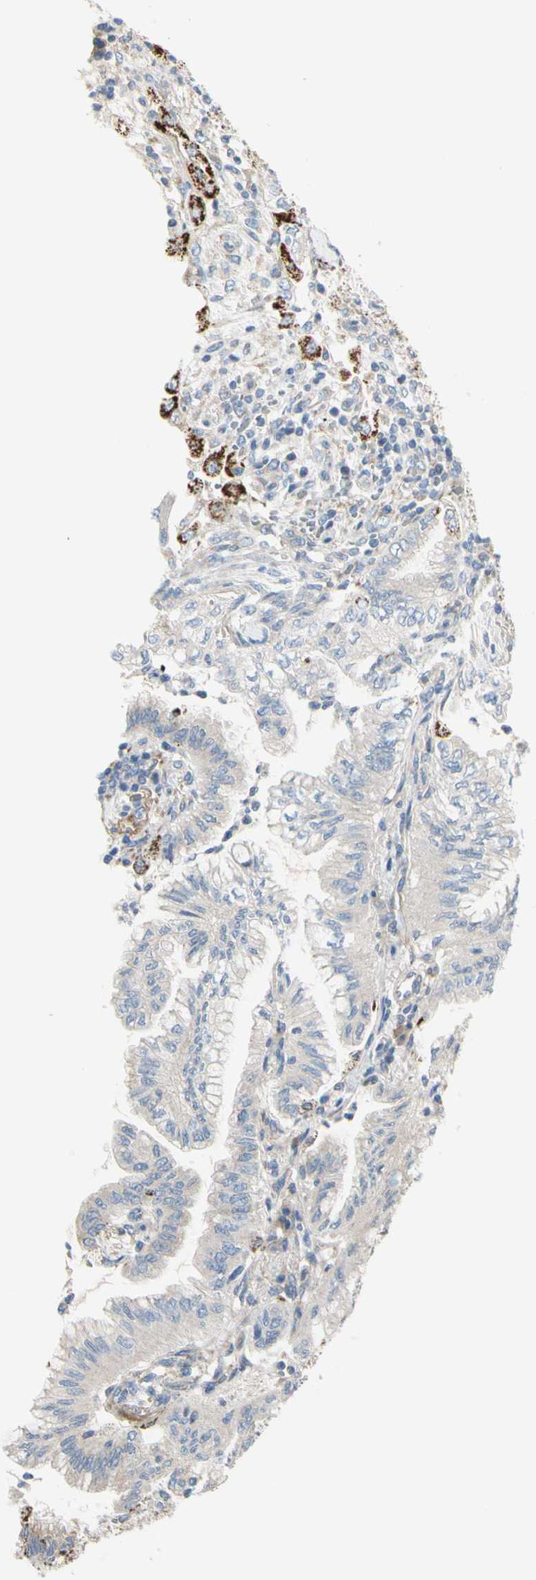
{"staining": {"intensity": "negative", "quantity": "none", "location": "none"}, "tissue": "lung cancer", "cell_type": "Tumor cells", "image_type": "cancer", "snomed": [{"axis": "morphology", "description": "Normal tissue, NOS"}, {"axis": "morphology", "description": "Adenocarcinoma, NOS"}, {"axis": "topography", "description": "Bronchus"}, {"axis": "topography", "description": "Lung"}], "caption": "The immunohistochemistry micrograph has no significant positivity in tumor cells of adenocarcinoma (lung) tissue.", "gene": "EPHA3", "patient": {"sex": "female", "age": 70}}